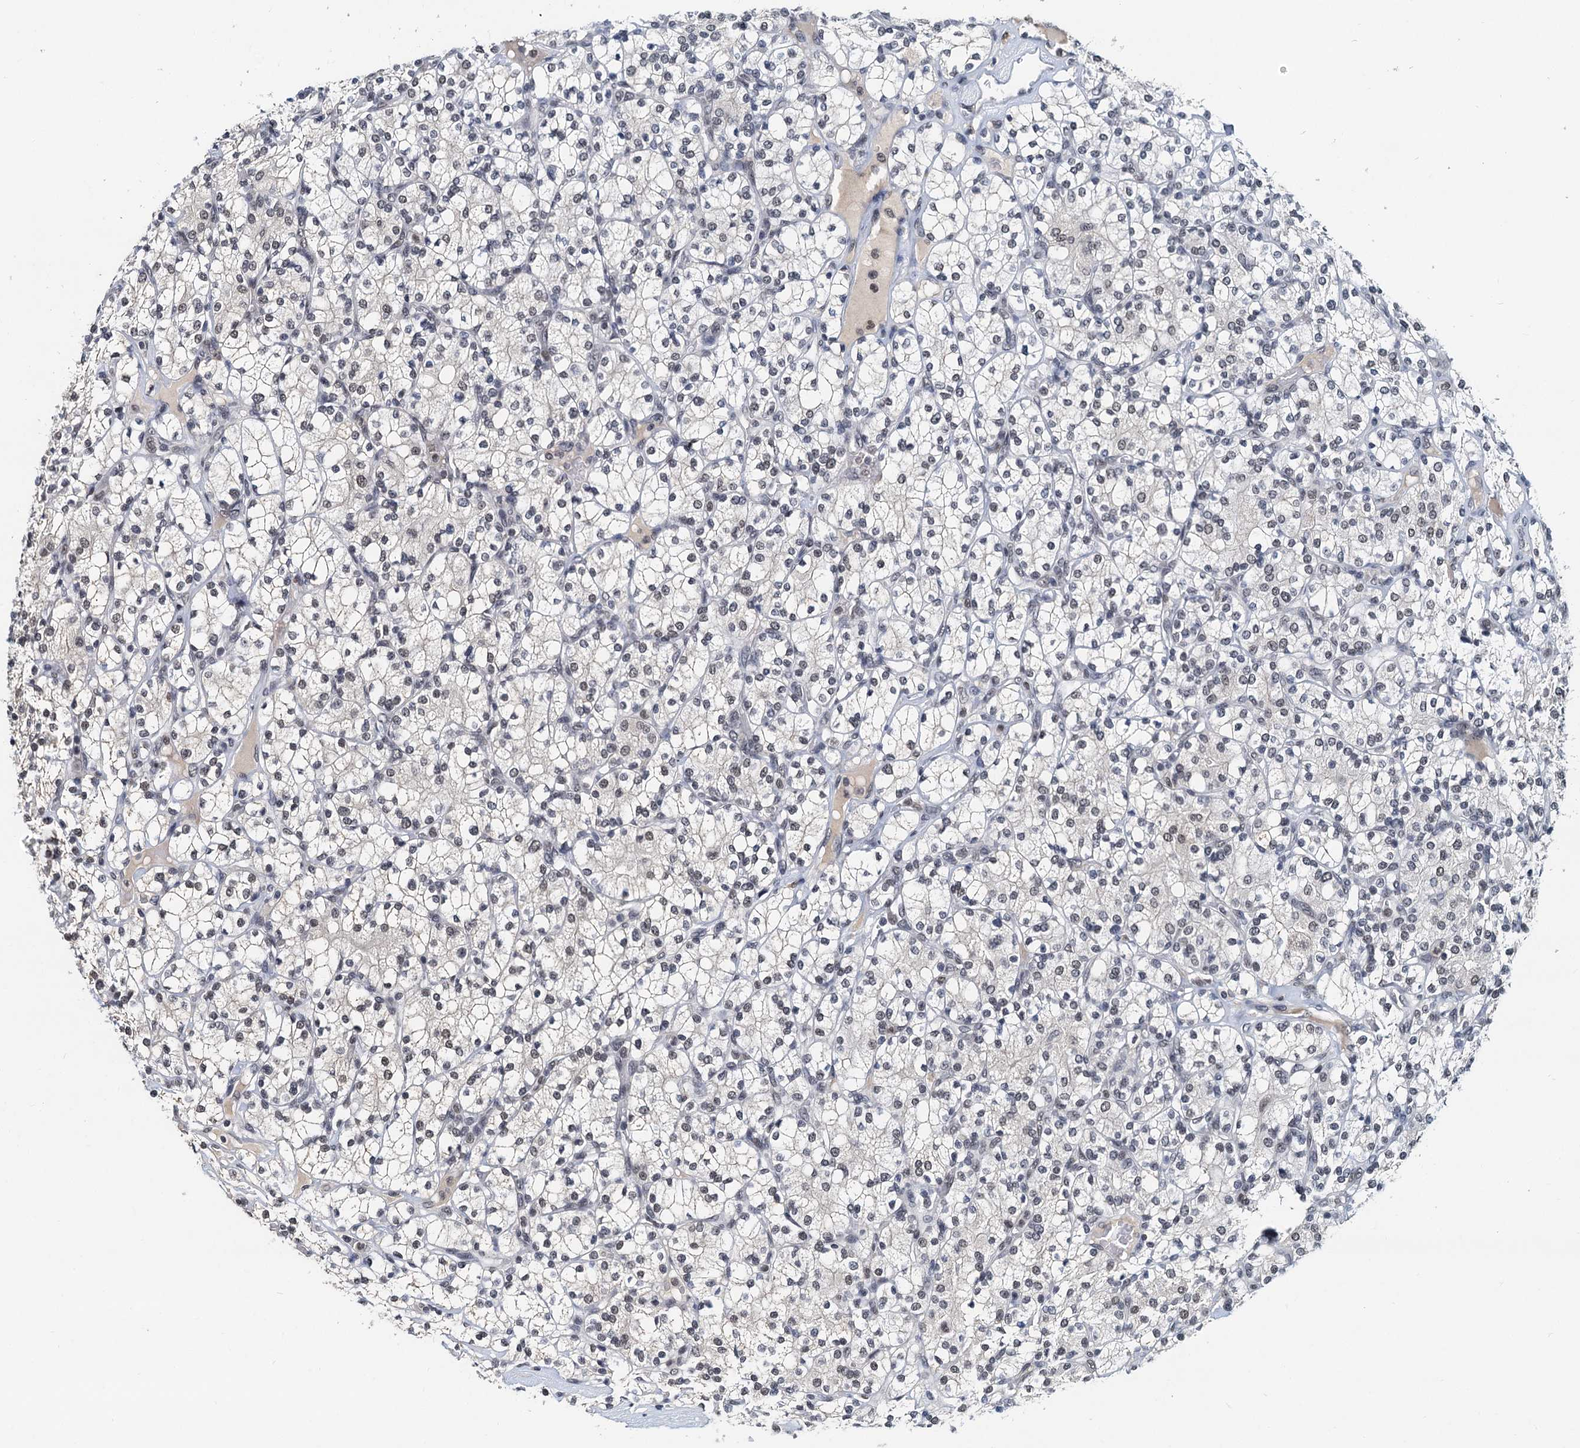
{"staining": {"intensity": "weak", "quantity": ">75%", "location": "nuclear"}, "tissue": "renal cancer", "cell_type": "Tumor cells", "image_type": "cancer", "snomed": [{"axis": "morphology", "description": "Adenocarcinoma, NOS"}, {"axis": "topography", "description": "Kidney"}], "caption": "A histopathology image of human renal cancer stained for a protein shows weak nuclear brown staining in tumor cells.", "gene": "SNRPD1", "patient": {"sex": "male", "age": 77}}